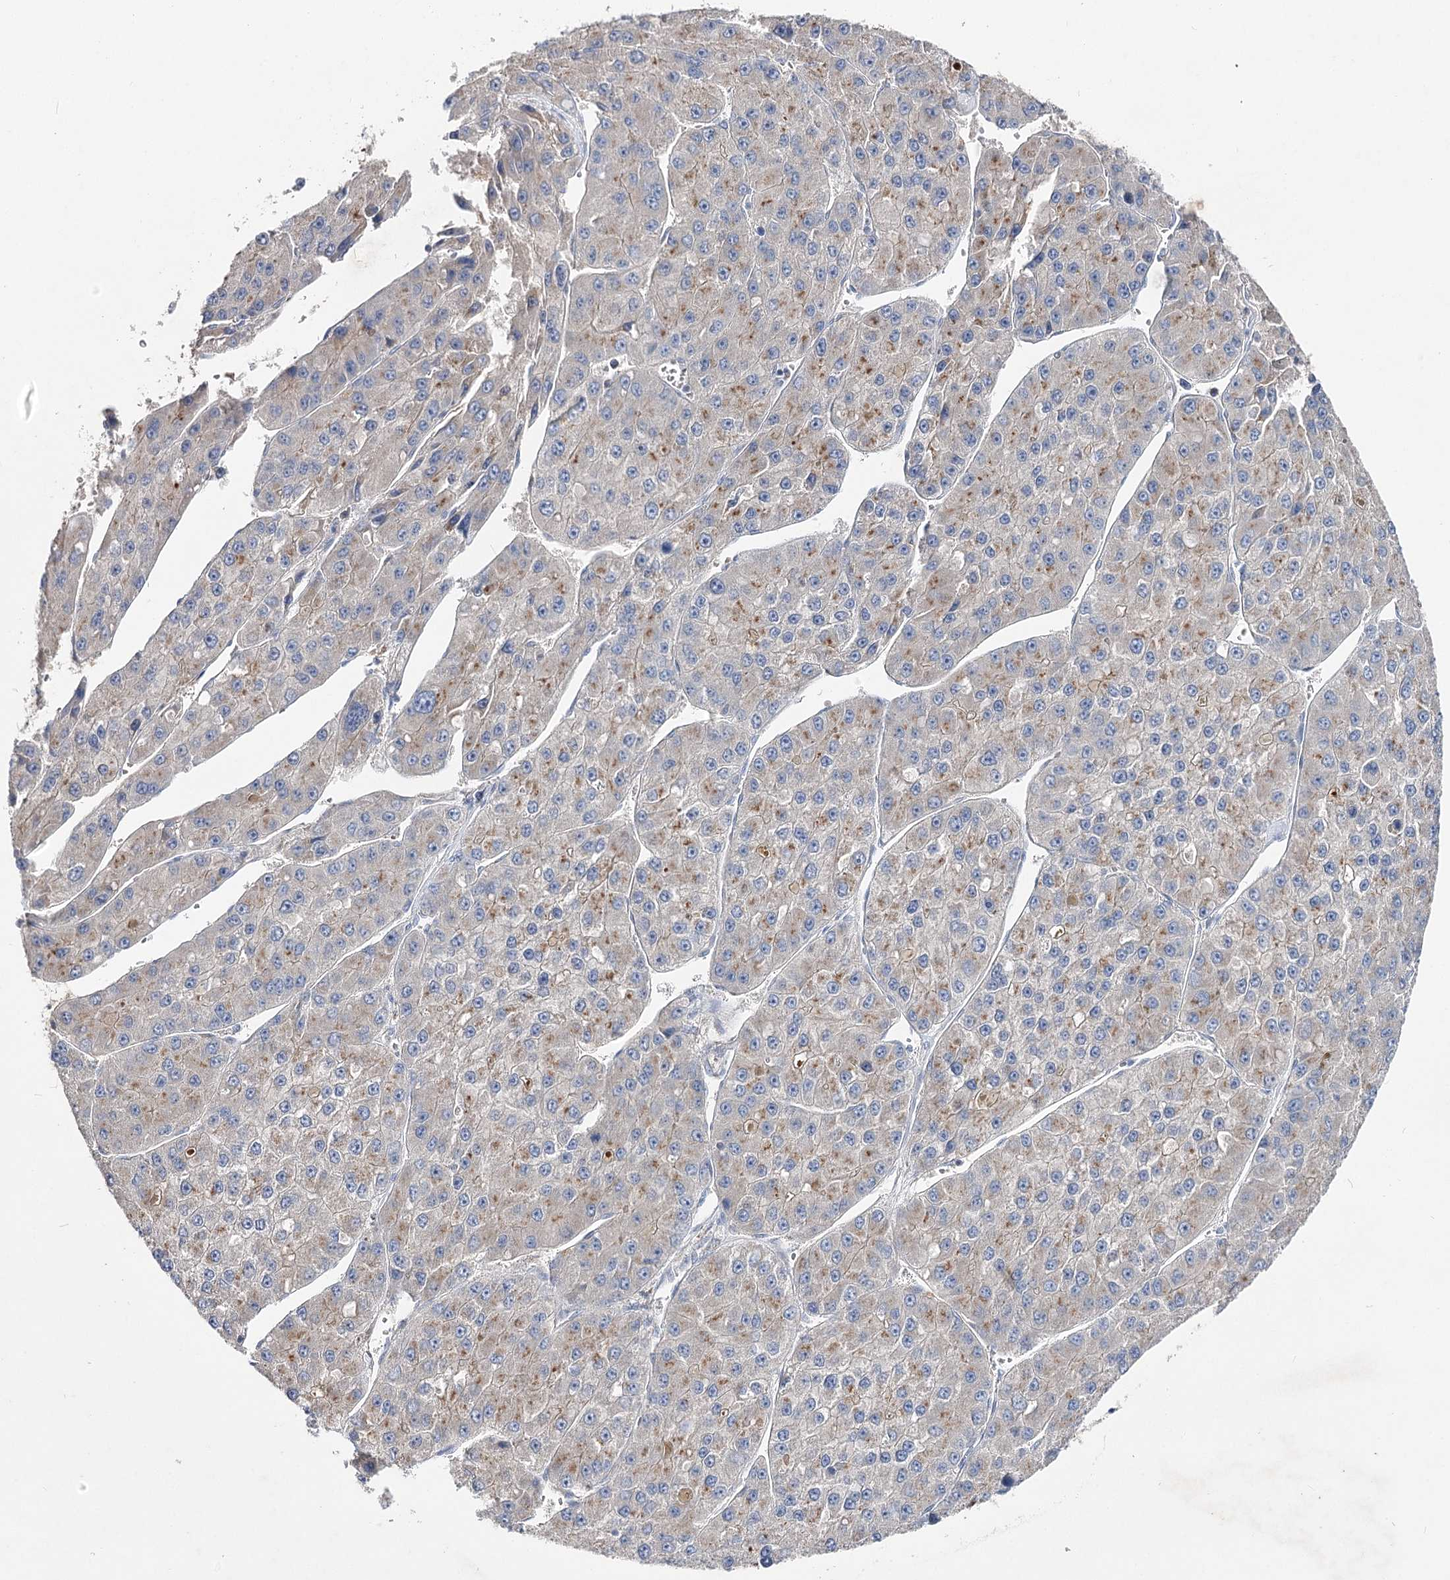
{"staining": {"intensity": "weak", "quantity": "25%-75%", "location": "cytoplasmic/membranous"}, "tissue": "liver cancer", "cell_type": "Tumor cells", "image_type": "cancer", "snomed": [{"axis": "morphology", "description": "Carcinoma, Hepatocellular, NOS"}, {"axis": "topography", "description": "Liver"}], "caption": "Liver cancer (hepatocellular carcinoma) stained with a brown dye reveals weak cytoplasmic/membranous positive positivity in approximately 25%-75% of tumor cells.", "gene": "IL1RAP", "patient": {"sex": "female", "age": 73}}